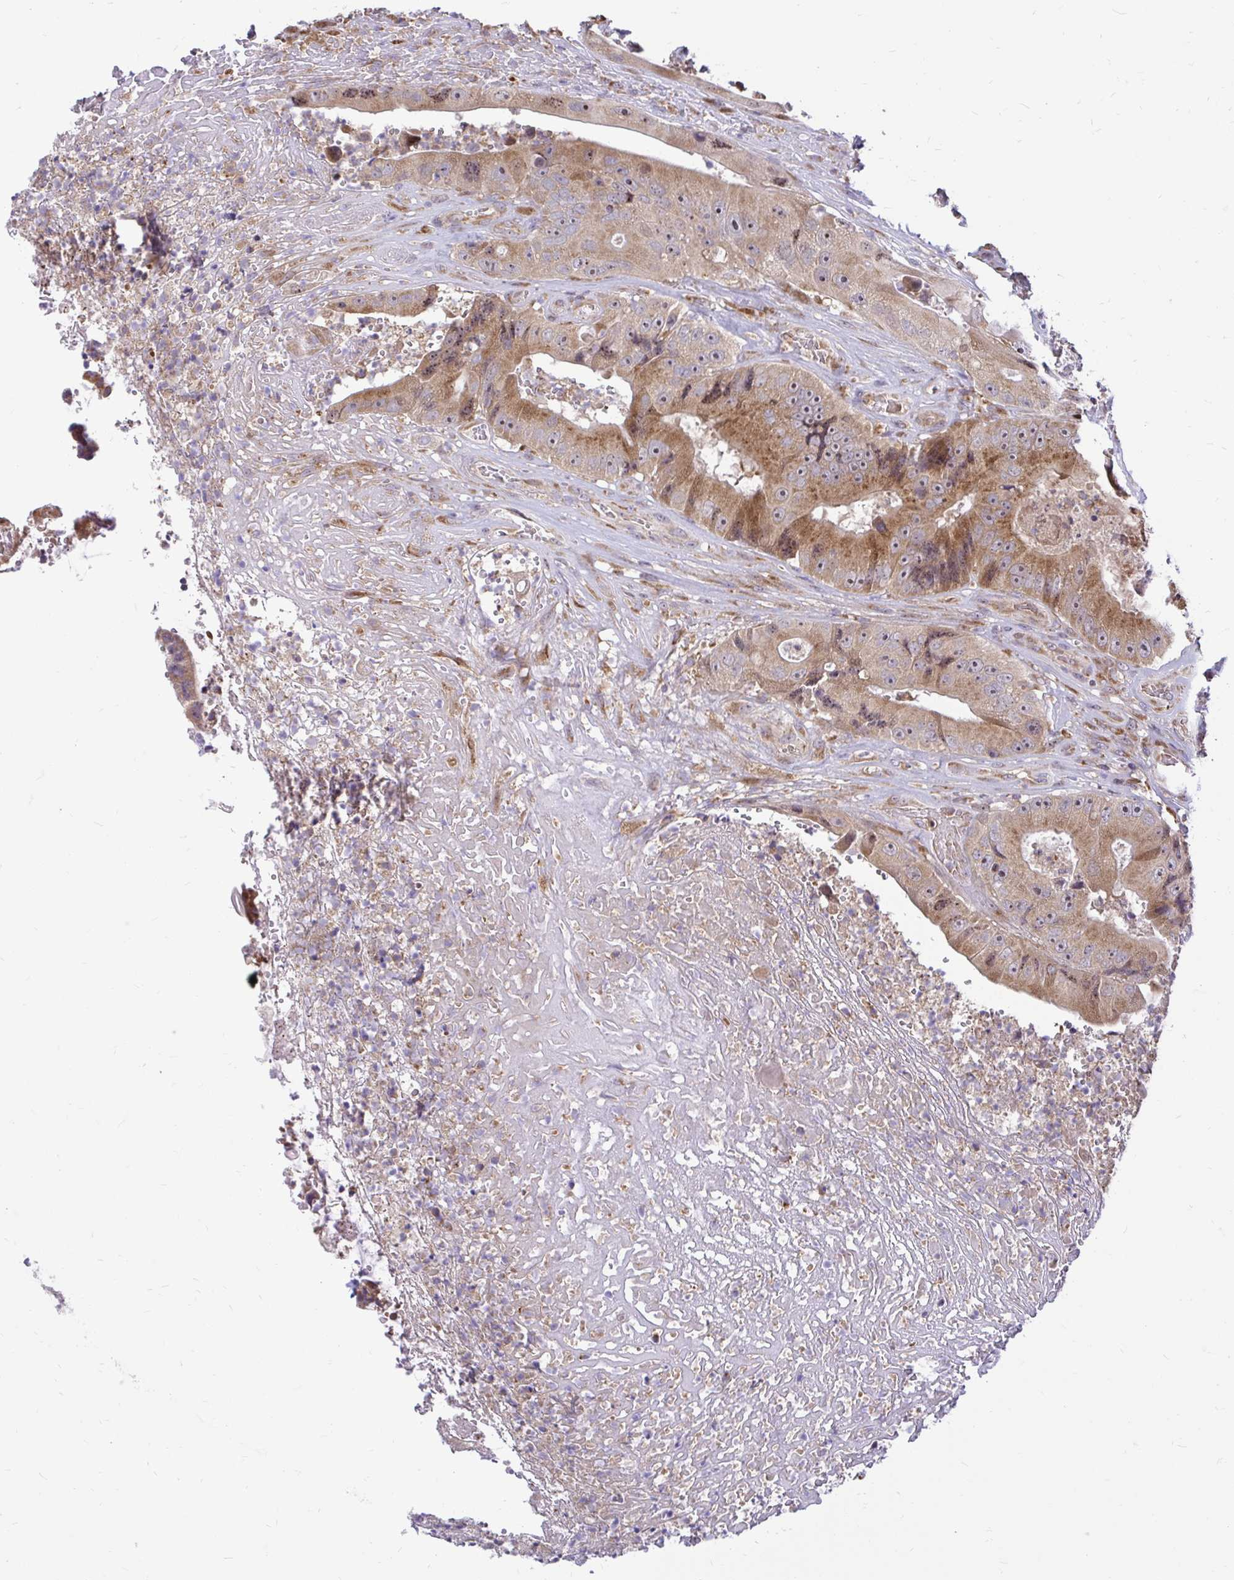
{"staining": {"intensity": "moderate", "quantity": ">75%", "location": "cytoplasmic/membranous,nuclear"}, "tissue": "colorectal cancer", "cell_type": "Tumor cells", "image_type": "cancer", "snomed": [{"axis": "morphology", "description": "Adenocarcinoma, NOS"}, {"axis": "topography", "description": "Colon"}], "caption": "Immunohistochemical staining of human colorectal cancer exhibits moderate cytoplasmic/membranous and nuclear protein staining in about >75% of tumor cells.", "gene": "VTI1B", "patient": {"sex": "female", "age": 86}}